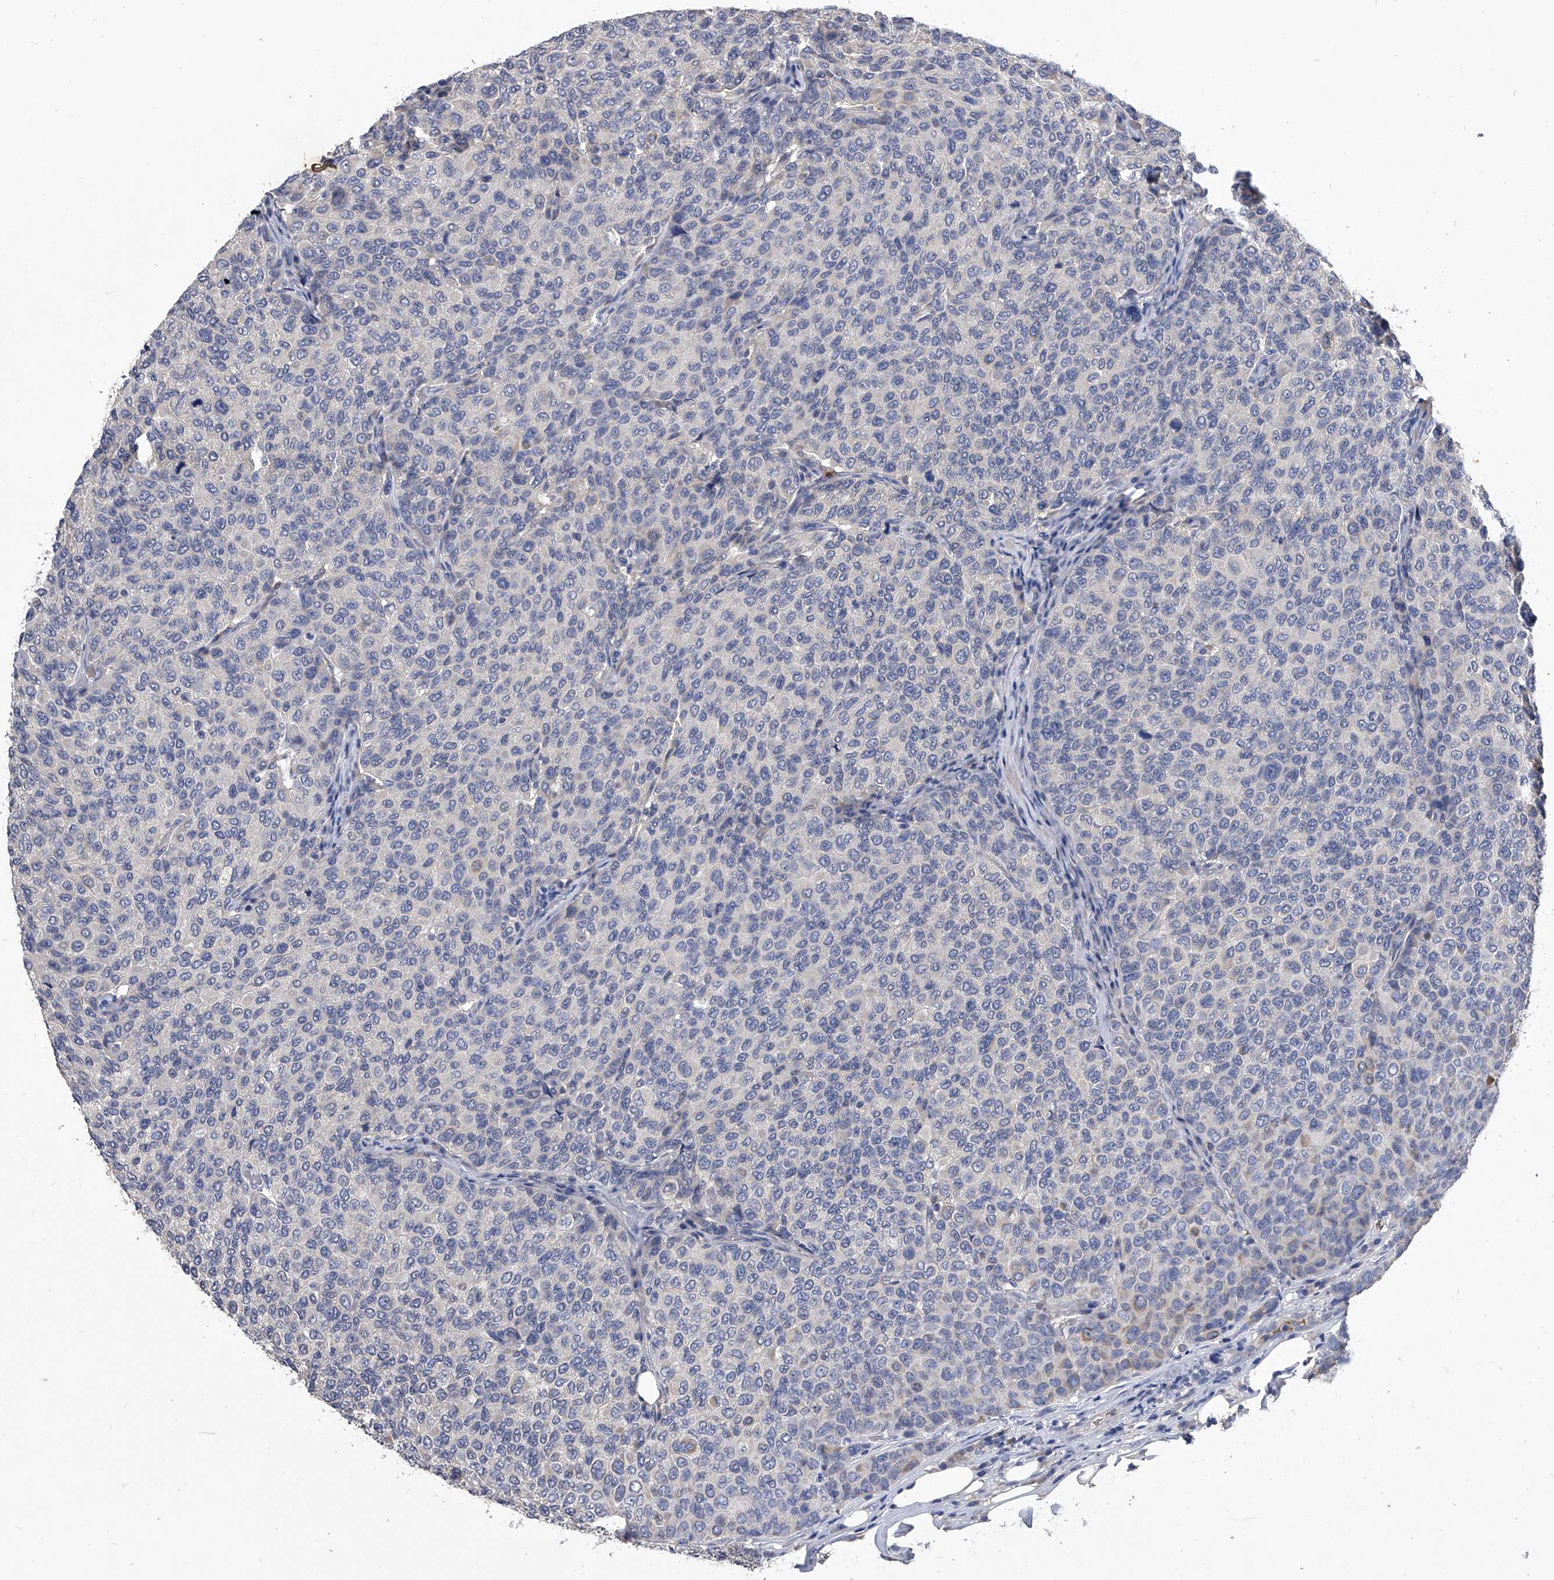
{"staining": {"intensity": "negative", "quantity": "none", "location": "none"}, "tissue": "breast cancer", "cell_type": "Tumor cells", "image_type": "cancer", "snomed": [{"axis": "morphology", "description": "Duct carcinoma"}, {"axis": "topography", "description": "Breast"}], "caption": "The photomicrograph displays no significant positivity in tumor cells of breast cancer.", "gene": "C5", "patient": {"sex": "female", "age": 55}}